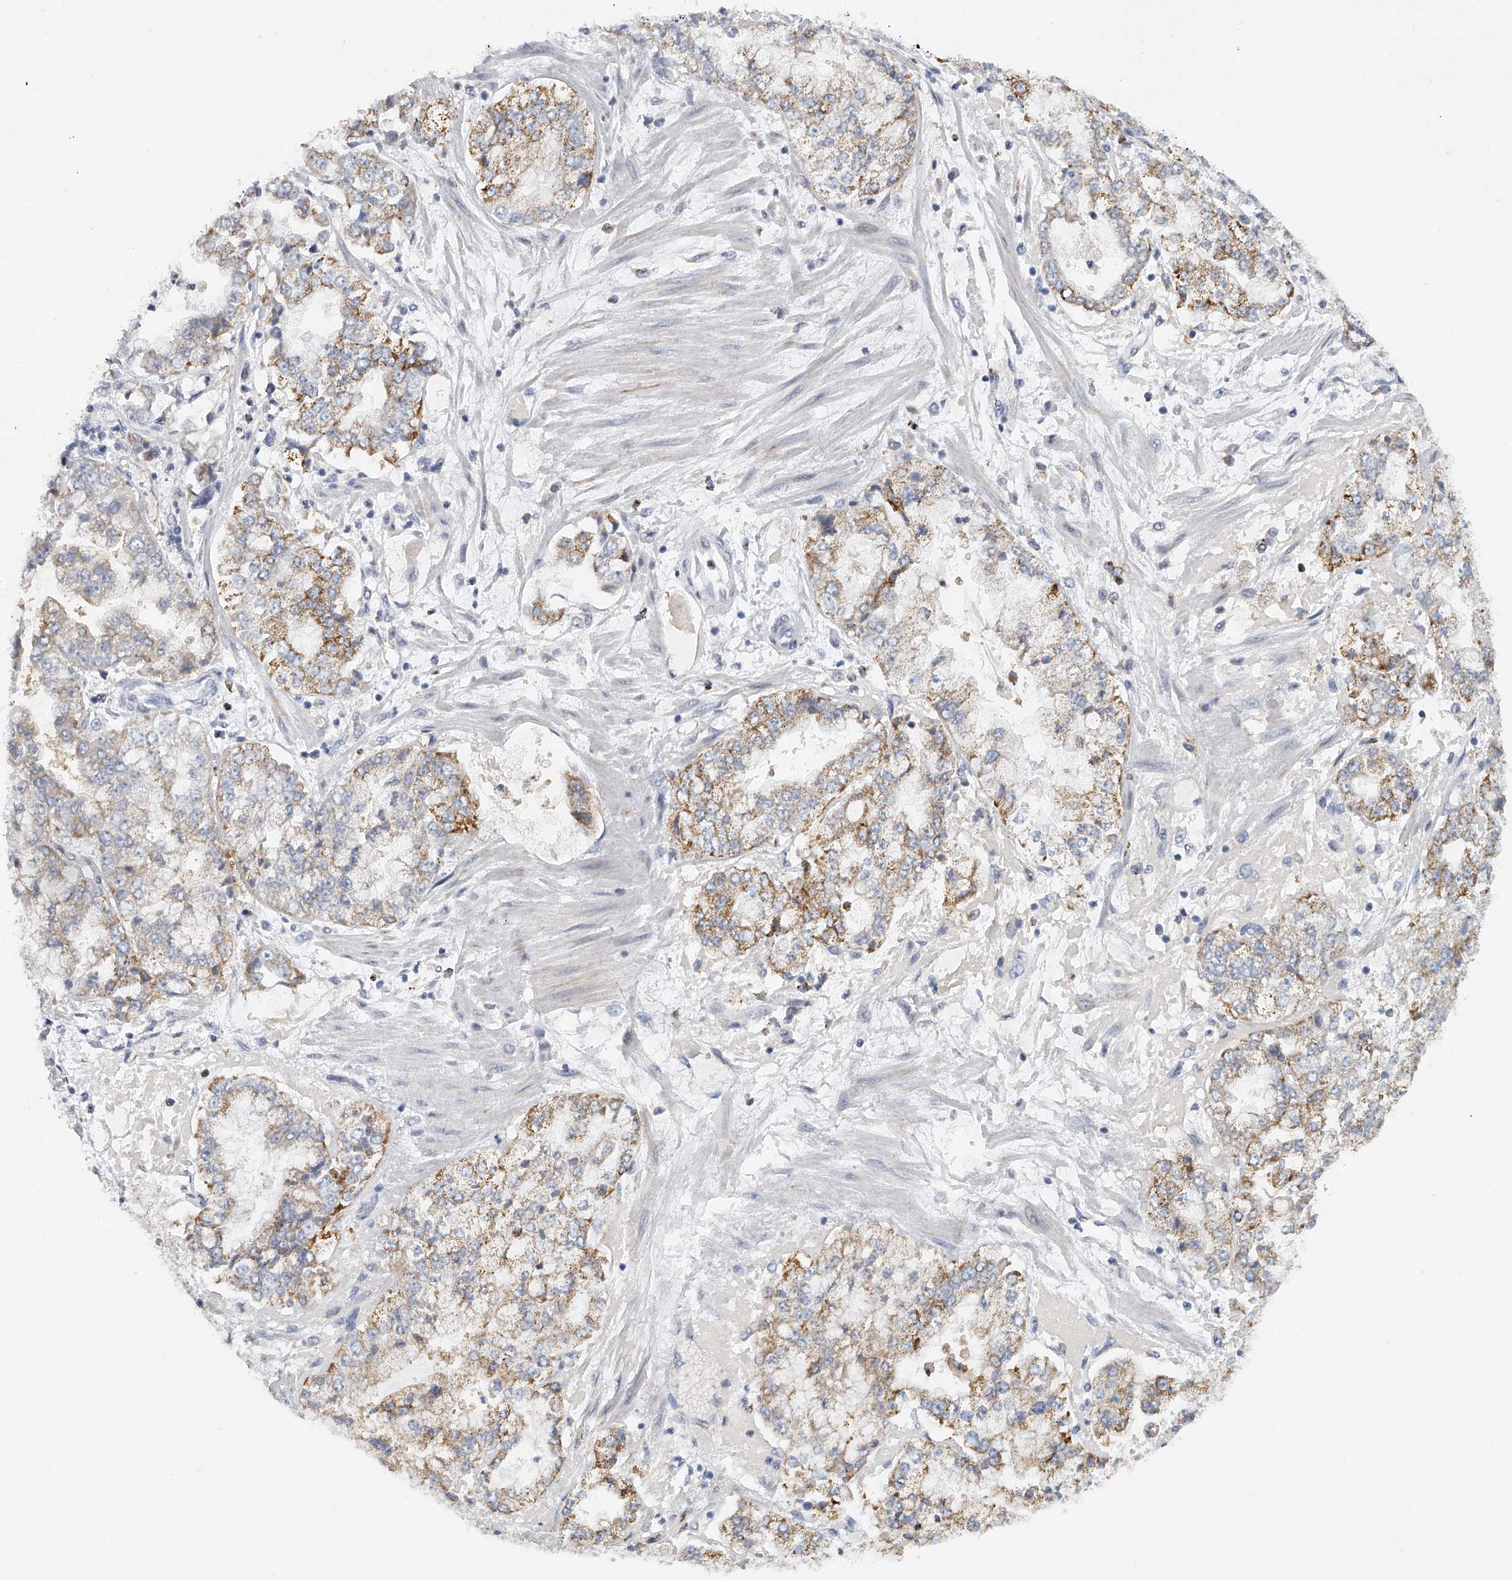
{"staining": {"intensity": "moderate", "quantity": "<25%", "location": "cytoplasmic/membranous"}, "tissue": "stomach cancer", "cell_type": "Tumor cells", "image_type": "cancer", "snomed": [{"axis": "morphology", "description": "Adenocarcinoma, NOS"}, {"axis": "topography", "description": "Stomach"}], "caption": "Human stomach cancer (adenocarcinoma) stained with a protein marker exhibits moderate staining in tumor cells.", "gene": "KLHL7", "patient": {"sex": "male", "age": 76}}